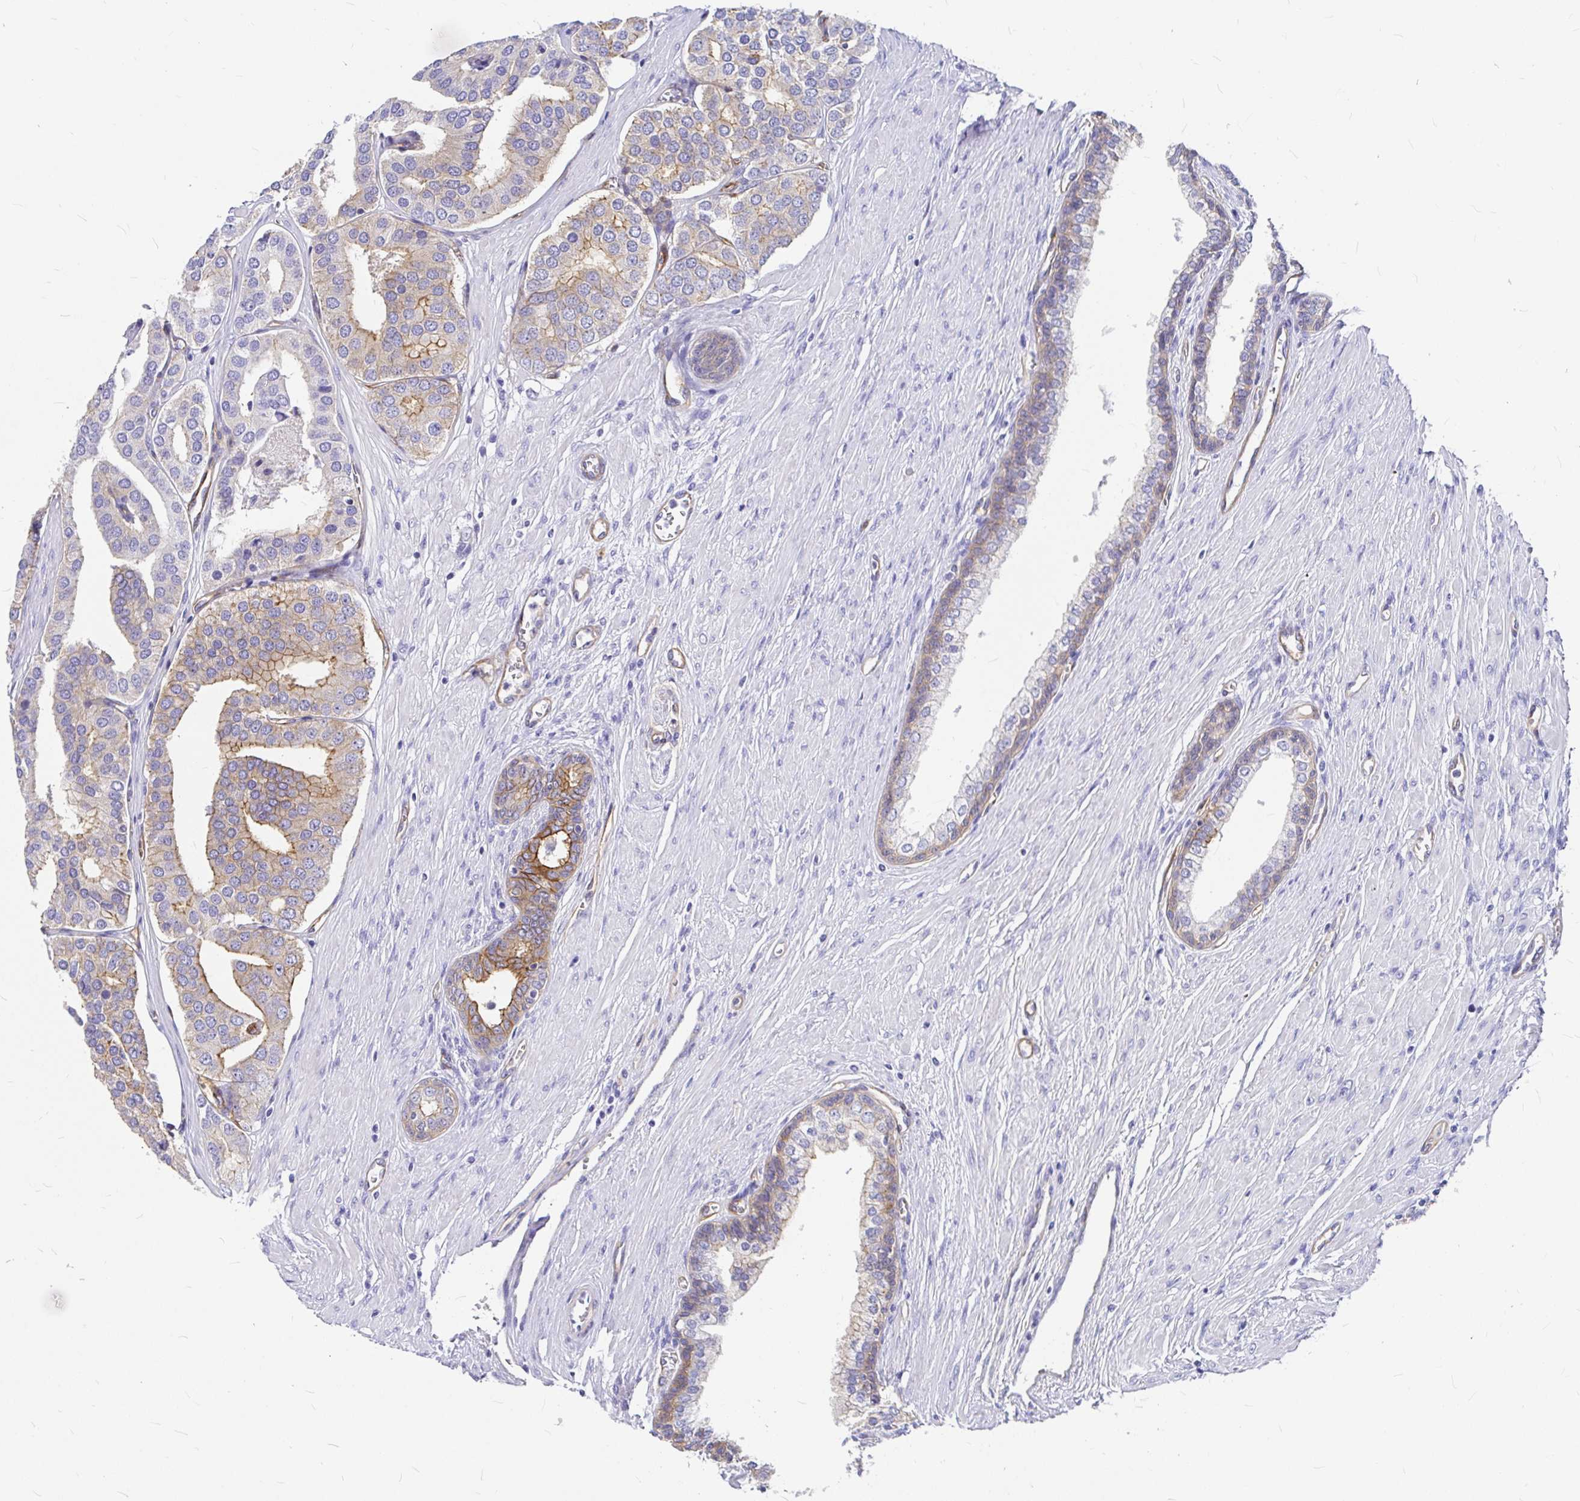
{"staining": {"intensity": "moderate", "quantity": "25%-75%", "location": "cytoplasmic/membranous"}, "tissue": "prostate cancer", "cell_type": "Tumor cells", "image_type": "cancer", "snomed": [{"axis": "morphology", "description": "Adenocarcinoma, High grade"}, {"axis": "topography", "description": "Prostate"}], "caption": "The photomicrograph shows a brown stain indicating the presence of a protein in the cytoplasmic/membranous of tumor cells in adenocarcinoma (high-grade) (prostate). (Stains: DAB in brown, nuclei in blue, Microscopy: brightfield microscopy at high magnification).", "gene": "MYO1B", "patient": {"sex": "male", "age": 58}}